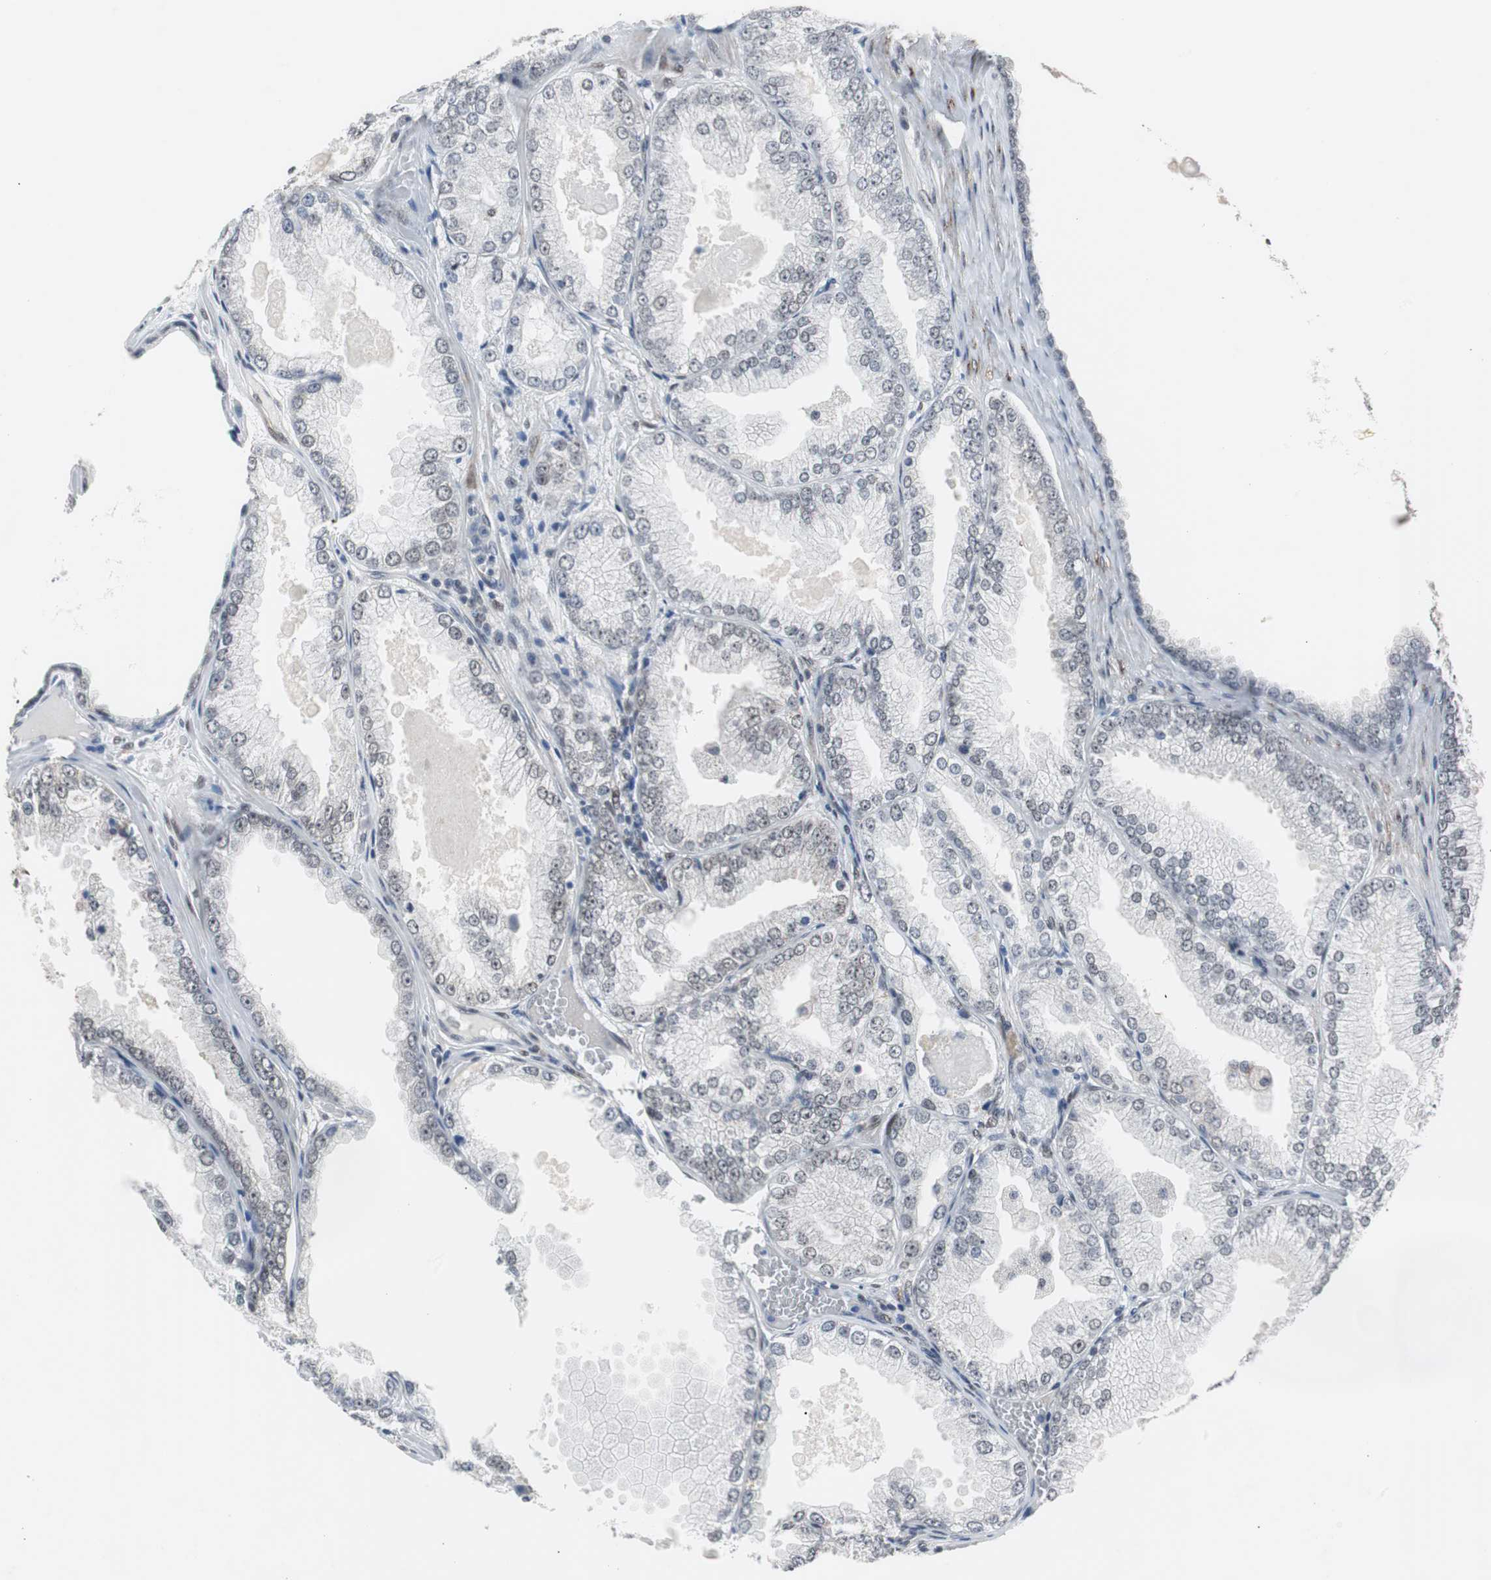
{"staining": {"intensity": "negative", "quantity": "none", "location": "none"}, "tissue": "prostate cancer", "cell_type": "Tumor cells", "image_type": "cancer", "snomed": [{"axis": "morphology", "description": "Adenocarcinoma, High grade"}, {"axis": "topography", "description": "Prostate"}], "caption": "High power microscopy image of an immunohistochemistry (IHC) micrograph of prostate cancer, revealing no significant positivity in tumor cells.", "gene": "ZHX2", "patient": {"sex": "male", "age": 61}}